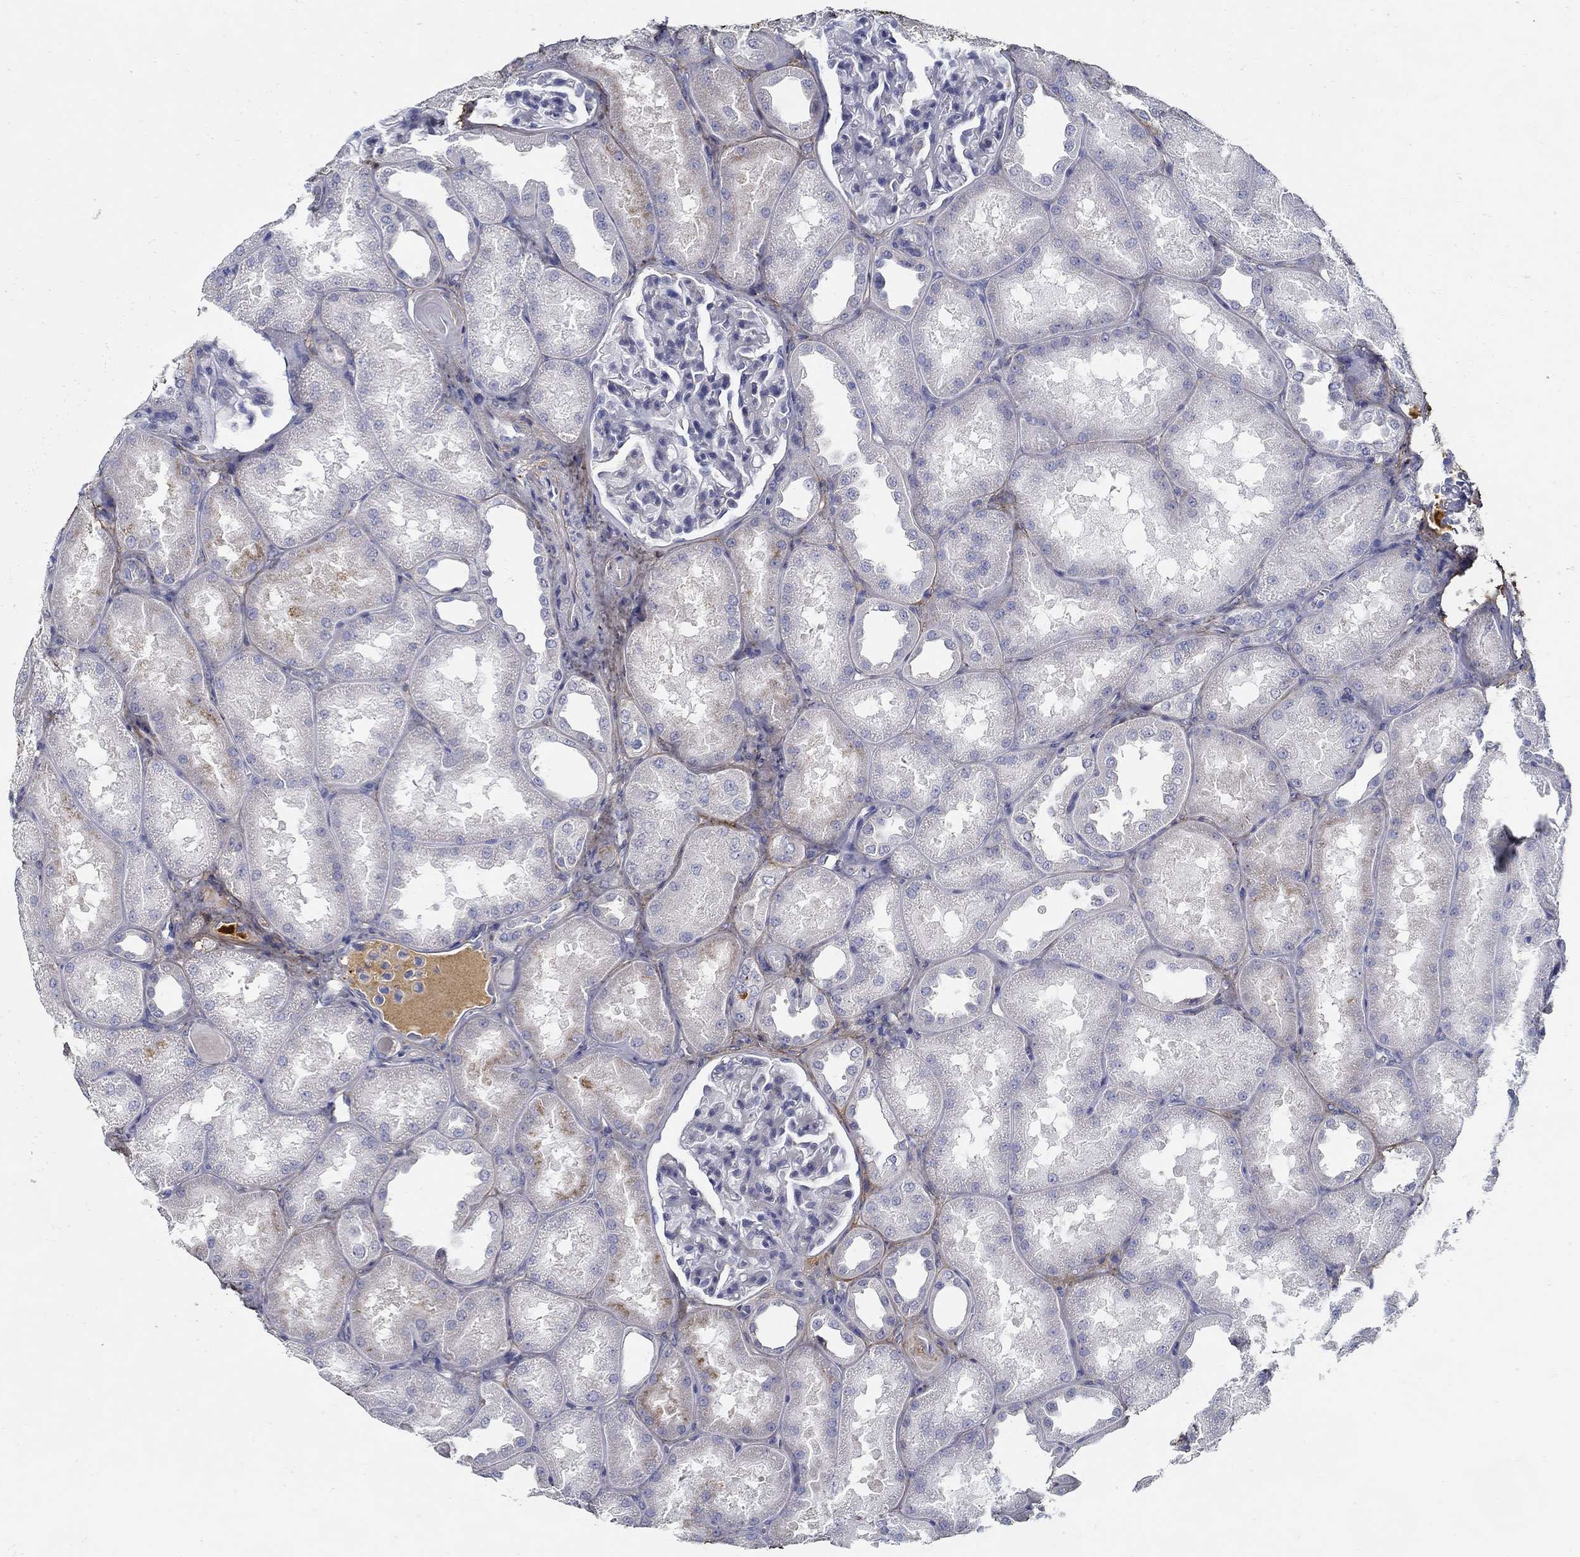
{"staining": {"intensity": "negative", "quantity": "none", "location": "none"}, "tissue": "kidney", "cell_type": "Cells in glomeruli", "image_type": "normal", "snomed": [{"axis": "morphology", "description": "Normal tissue, NOS"}, {"axis": "topography", "description": "Kidney"}], "caption": "This is an immunohistochemistry (IHC) micrograph of unremarkable human kidney. There is no expression in cells in glomeruli.", "gene": "TGFBI", "patient": {"sex": "male", "age": 61}}